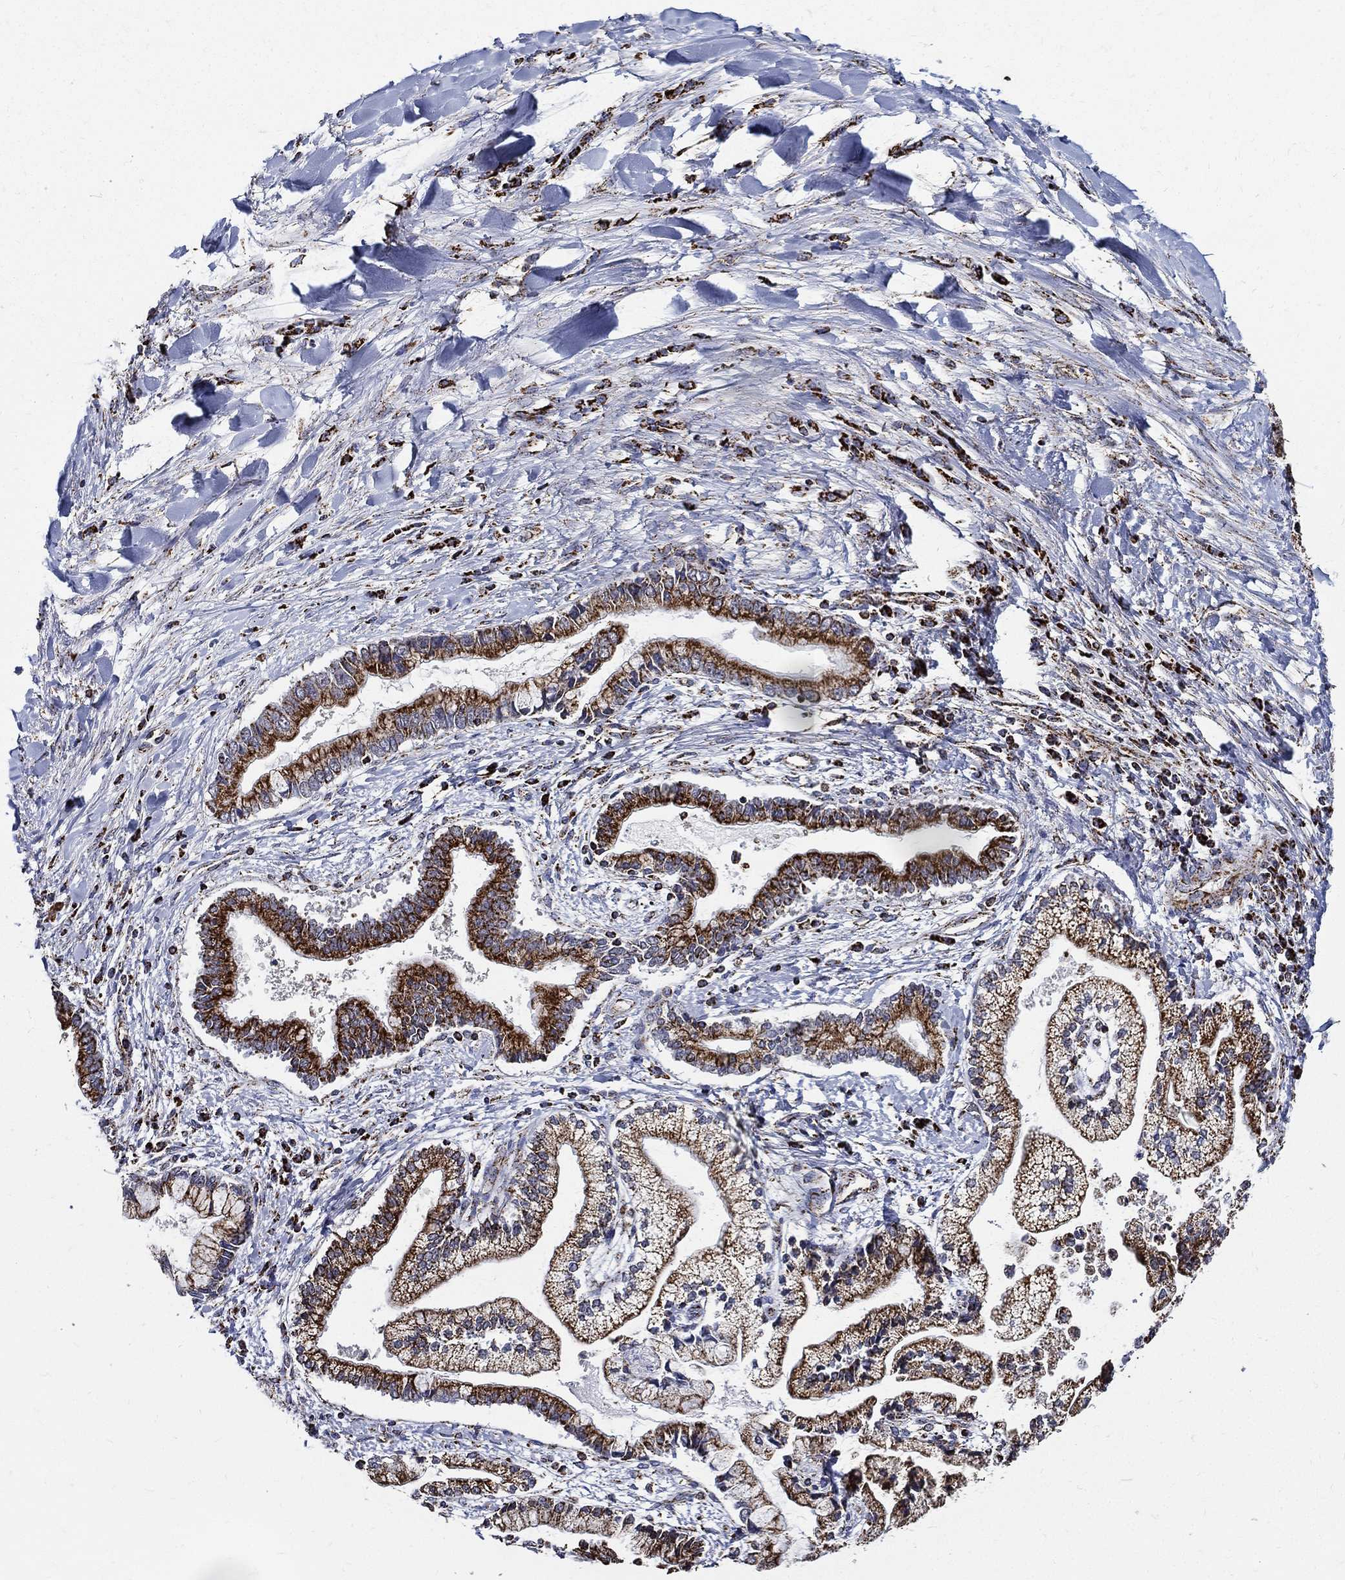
{"staining": {"intensity": "strong", "quantity": ">75%", "location": "cytoplasmic/membranous"}, "tissue": "liver cancer", "cell_type": "Tumor cells", "image_type": "cancer", "snomed": [{"axis": "morphology", "description": "Cholangiocarcinoma"}, {"axis": "topography", "description": "Liver"}], "caption": "A micrograph showing strong cytoplasmic/membranous positivity in approximately >75% of tumor cells in liver cholangiocarcinoma, as visualized by brown immunohistochemical staining.", "gene": "NDUFAB1", "patient": {"sex": "male", "age": 50}}